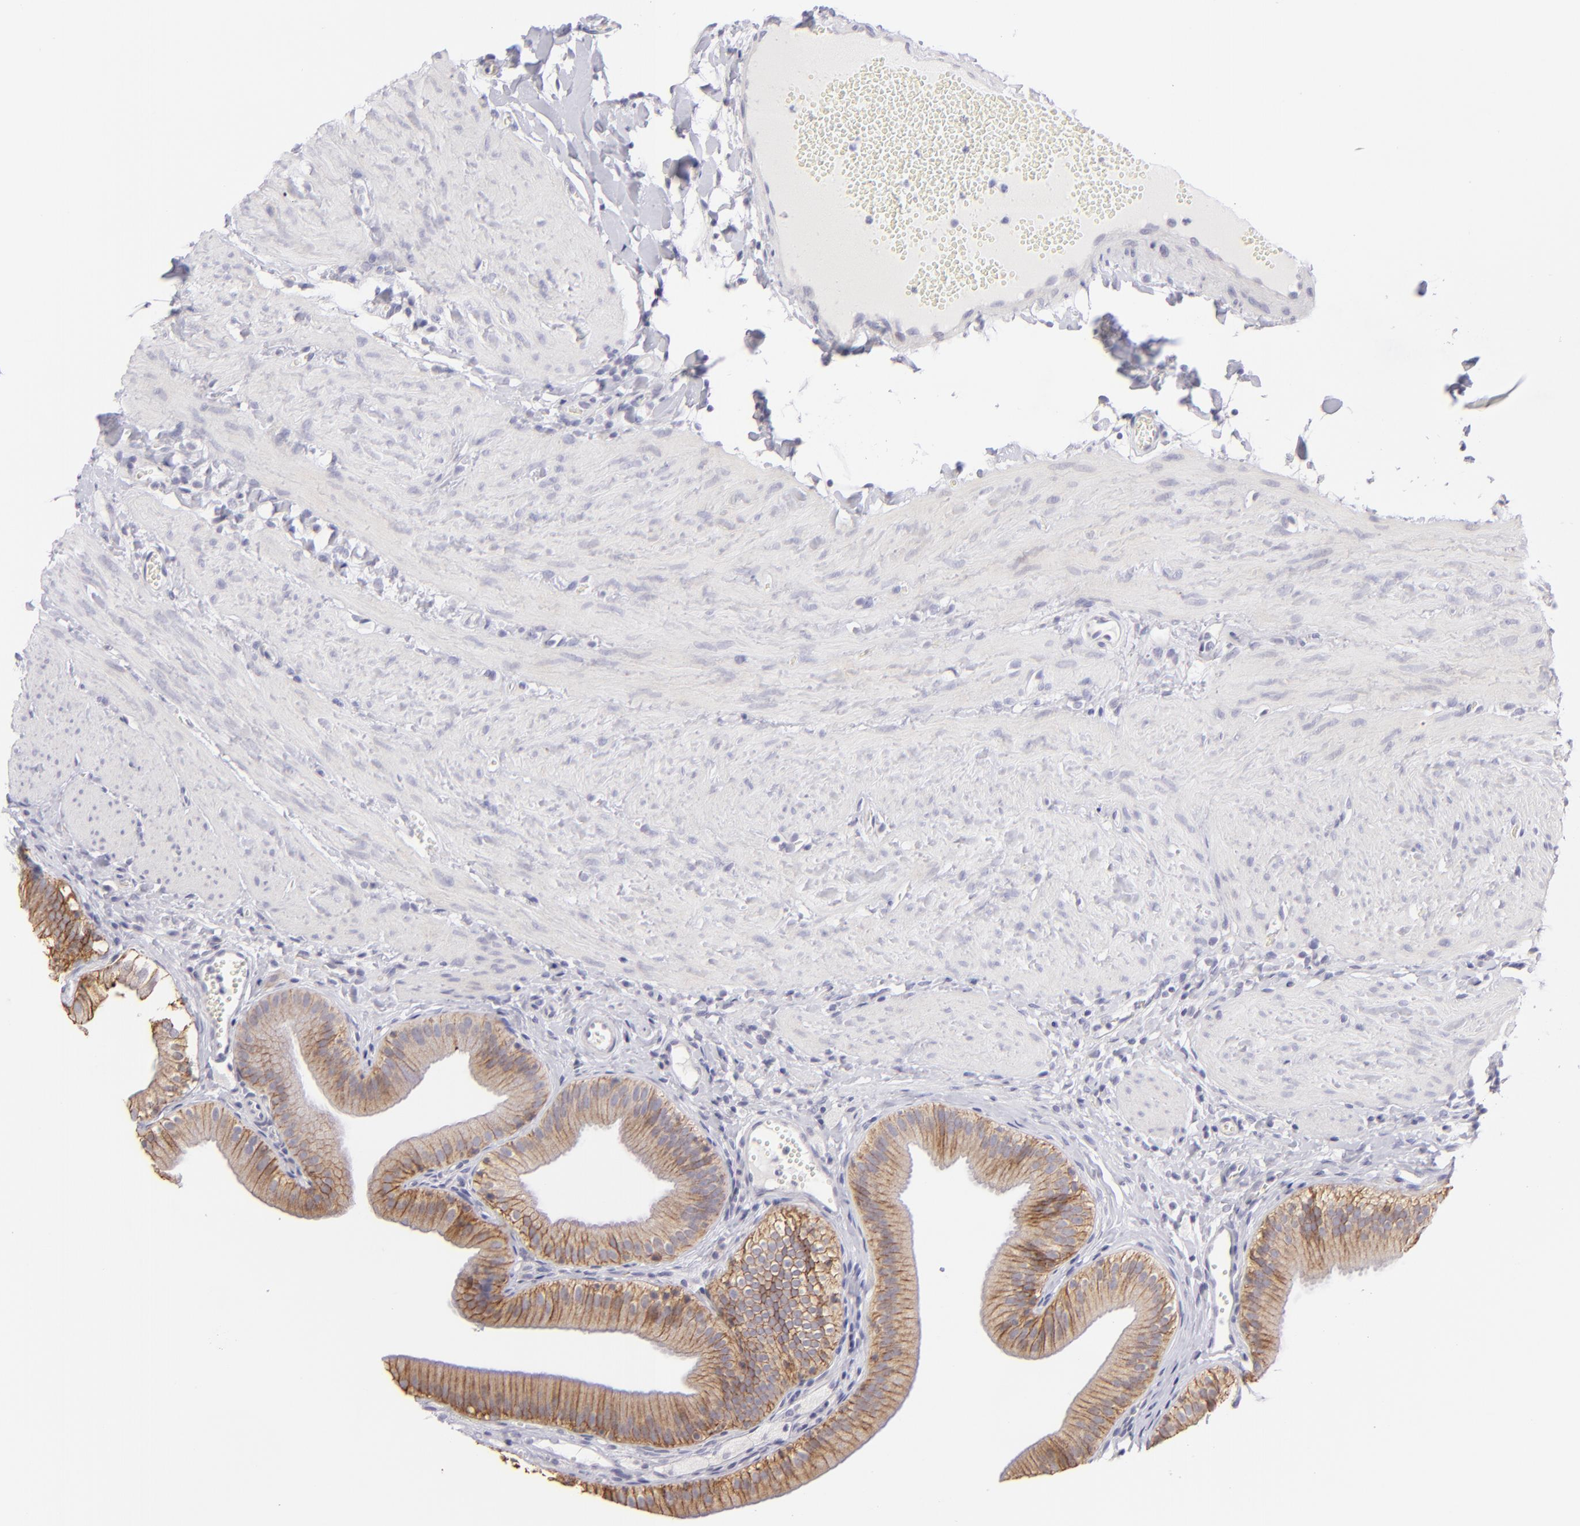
{"staining": {"intensity": "moderate", "quantity": ">75%", "location": "cytoplasmic/membranous"}, "tissue": "gallbladder", "cell_type": "Glandular cells", "image_type": "normal", "snomed": [{"axis": "morphology", "description": "Normal tissue, NOS"}, {"axis": "topography", "description": "Gallbladder"}], "caption": "Moderate cytoplasmic/membranous positivity is appreciated in approximately >75% of glandular cells in unremarkable gallbladder. The staining was performed using DAB (3,3'-diaminobenzidine), with brown indicating positive protein expression. Nuclei are stained blue with hematoxylin.", "gene": "CLDN4", "patient": {"sex": "female", "age": 24}}